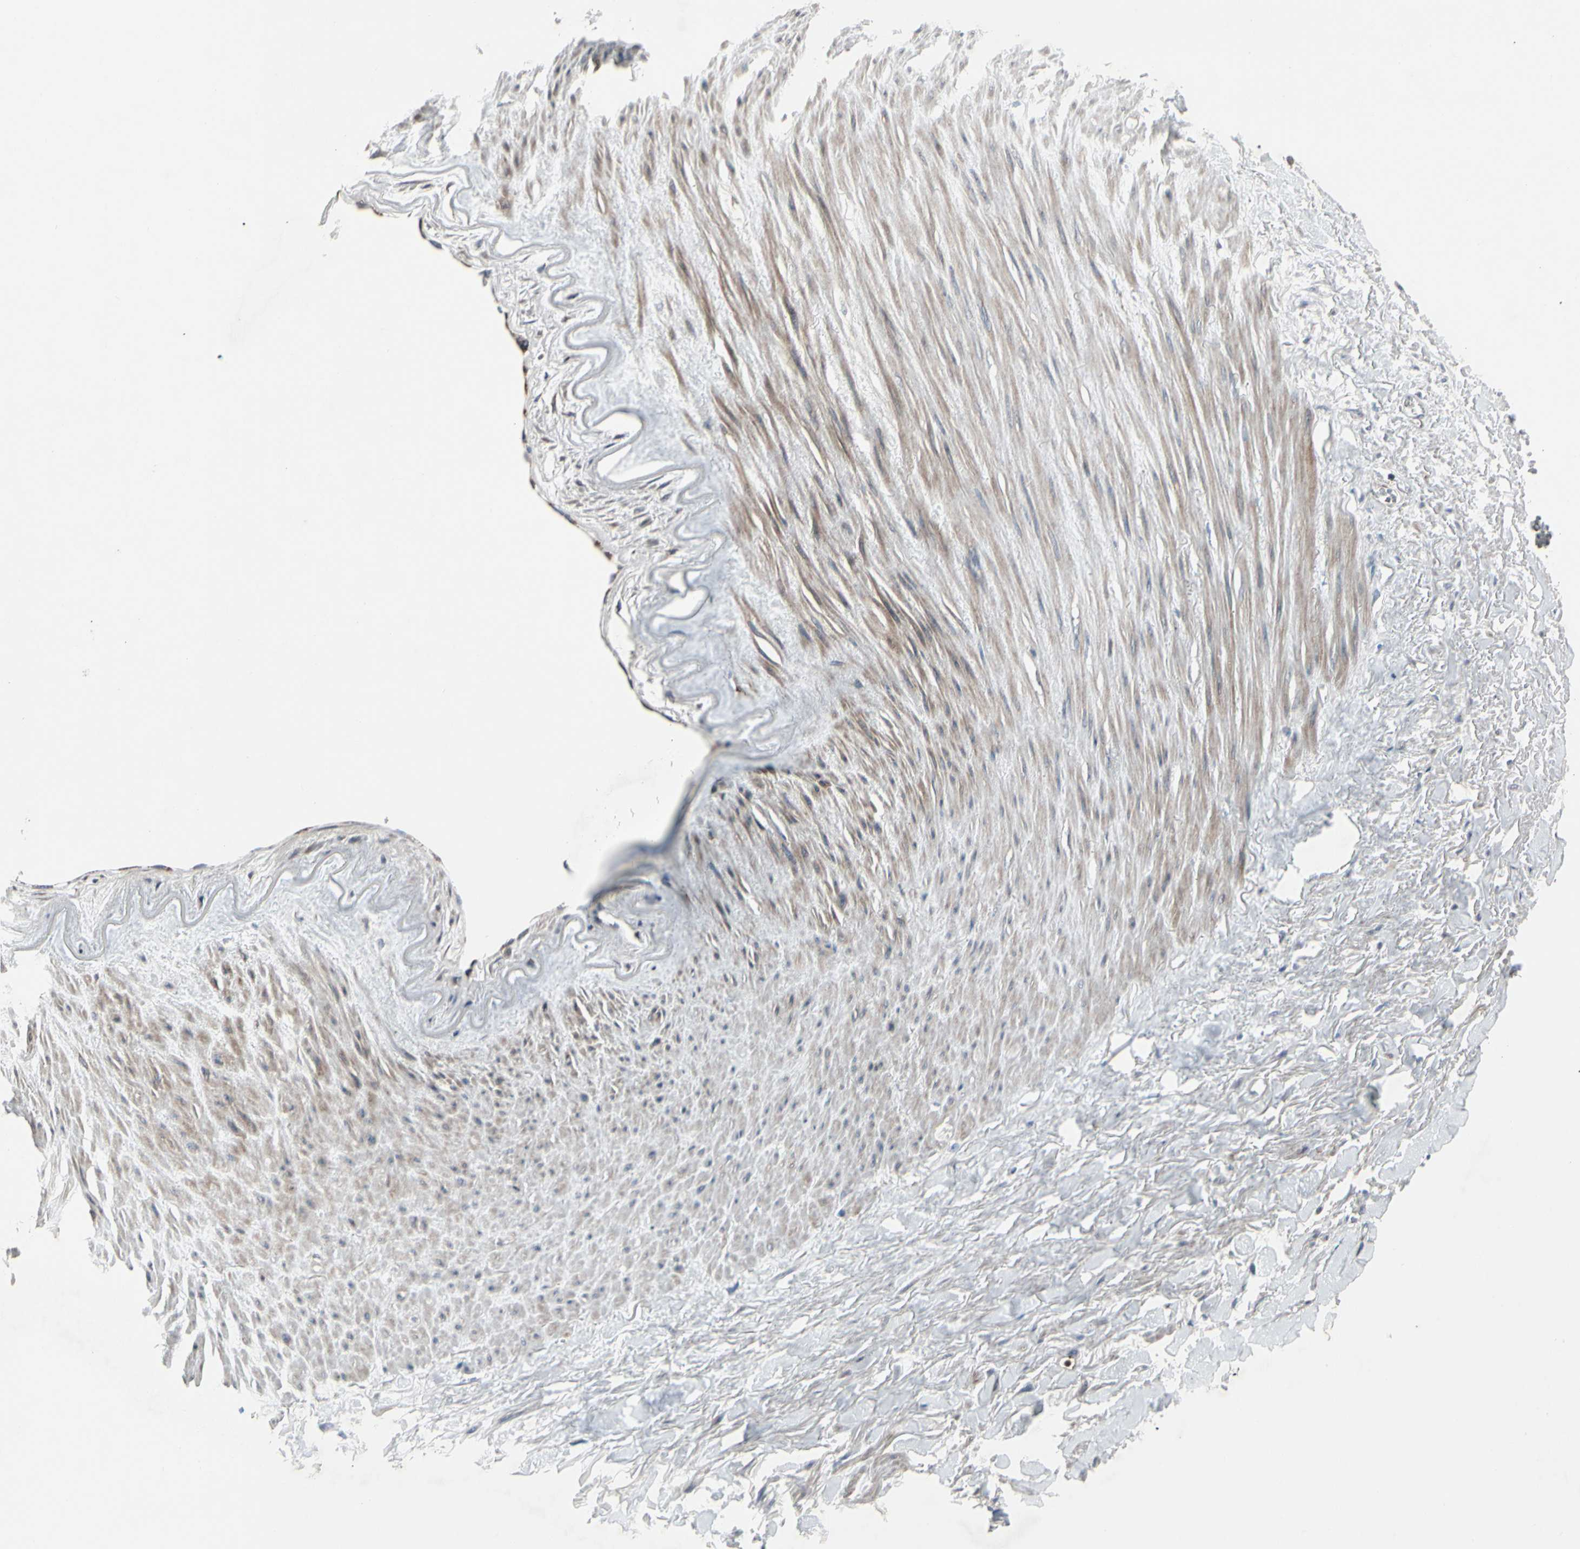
{"staining": {"intensity": "negative", "quantity": "none", "location": "none"}, "tissue": "adipose tissue", "cell_type": "Adipocytes", "image_type": "normal", "snomed": [{"axis": "morphology", "description": "Normal tissue, NOS"}, {"axis": "topography", "description": "Adipose tissue"}, {"axis": "topography", "description": "Peripheral nerve tissue"}], "caption": "This is an IHC image of benign human adipose tissue. There is no expression in adipocytes.", "gene": "CPT1A", "patient": {"sex": "male", "age": 52}}